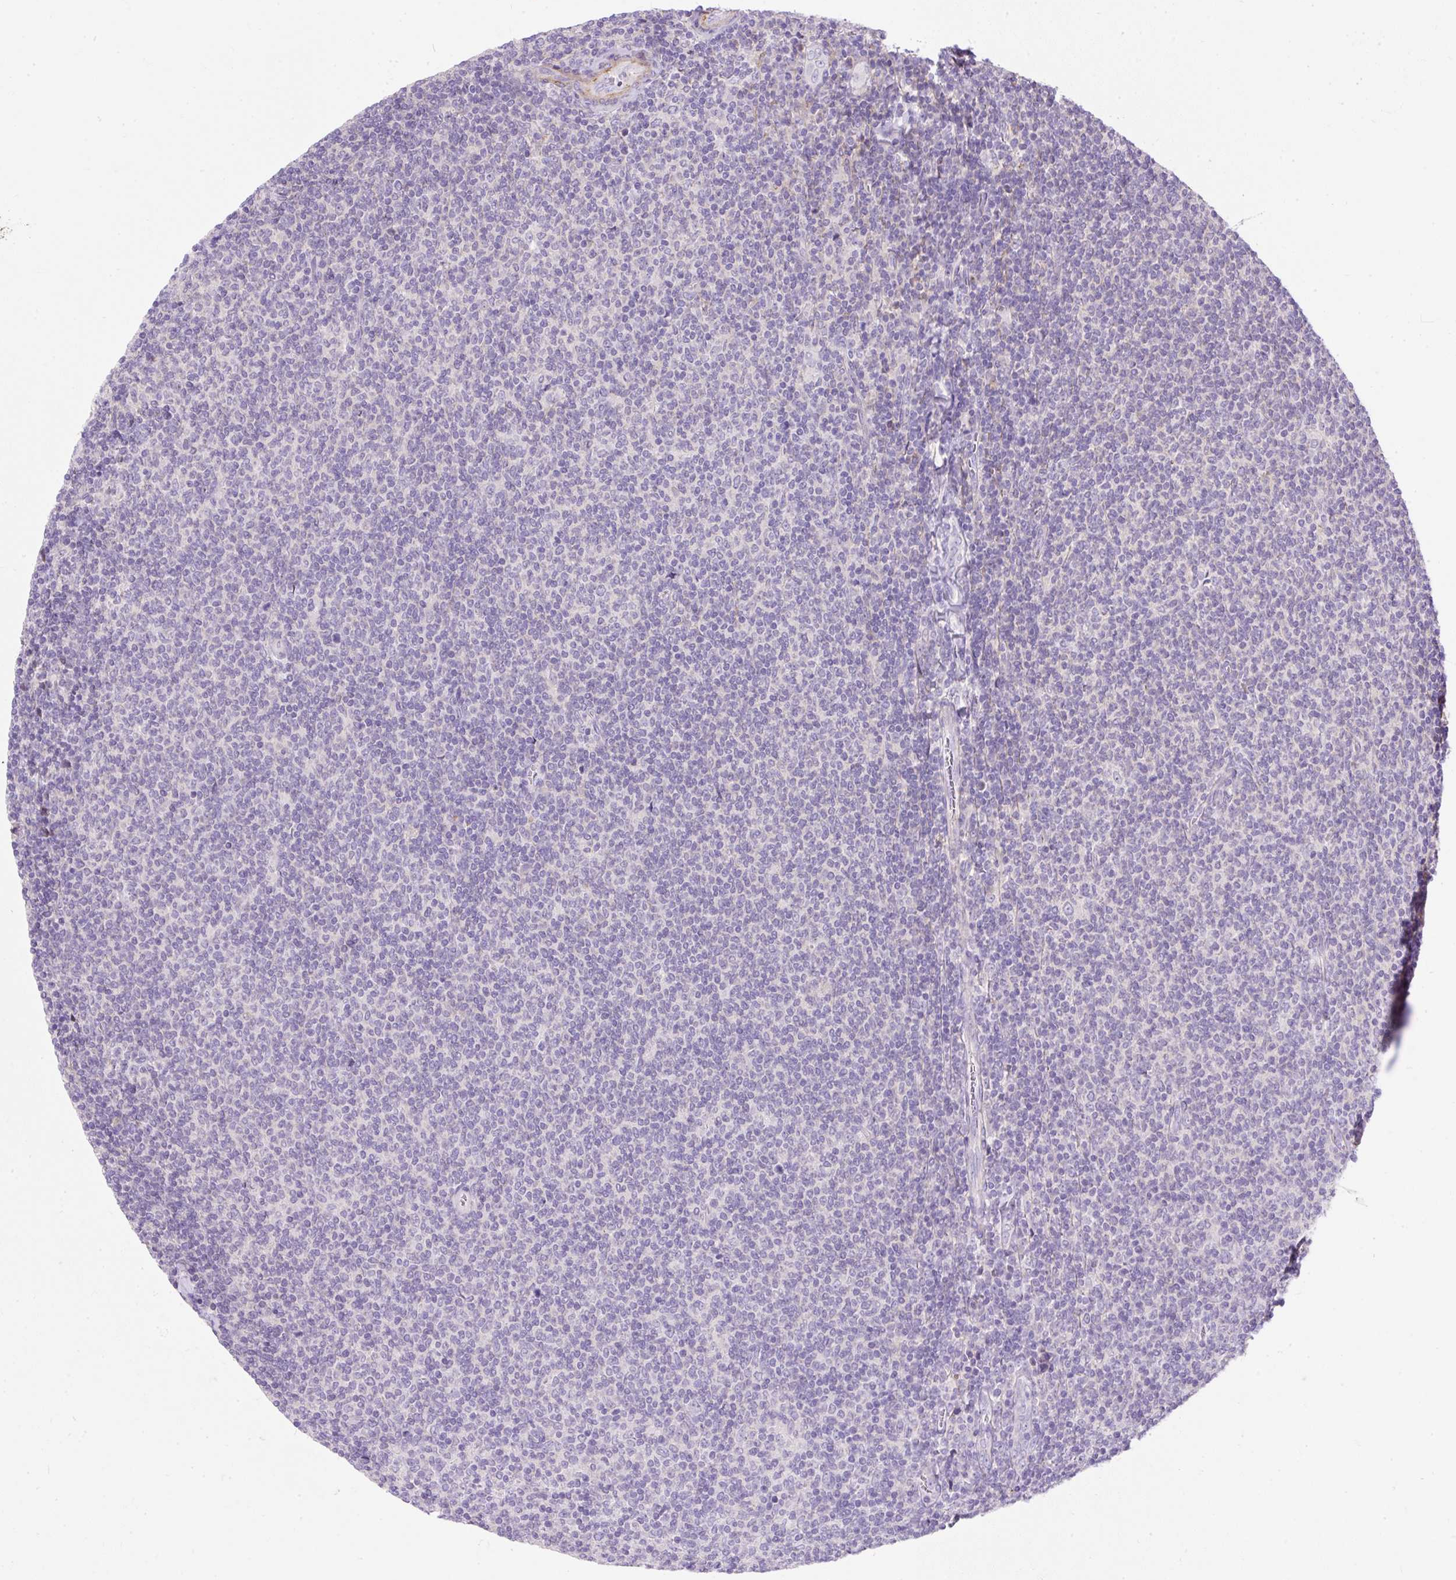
{"staining": {"intensity": "negative", "quantity": "none", "location": "none"}, "tissue": "lymphoma", "cell_type": "Tumor cells", "image_type": "cancer", "snomed": [{"axis": "morphology", "description": "Malignant lymphoma, non-Hodgkin's type, Low grade"}, {"axis": "topography", "description": "Lymph node"}], "caption": "Immunohistochemistry image of neoplastic tissue: malignant lymphoma, non-Hodgkin's type (low-grade) stained with DAB (3,3'-diaminobenzidine) displays no significant protein expression in tumor cells.", "gene": "SUSD5", "patient": {"sex": "male", "age": 52}}